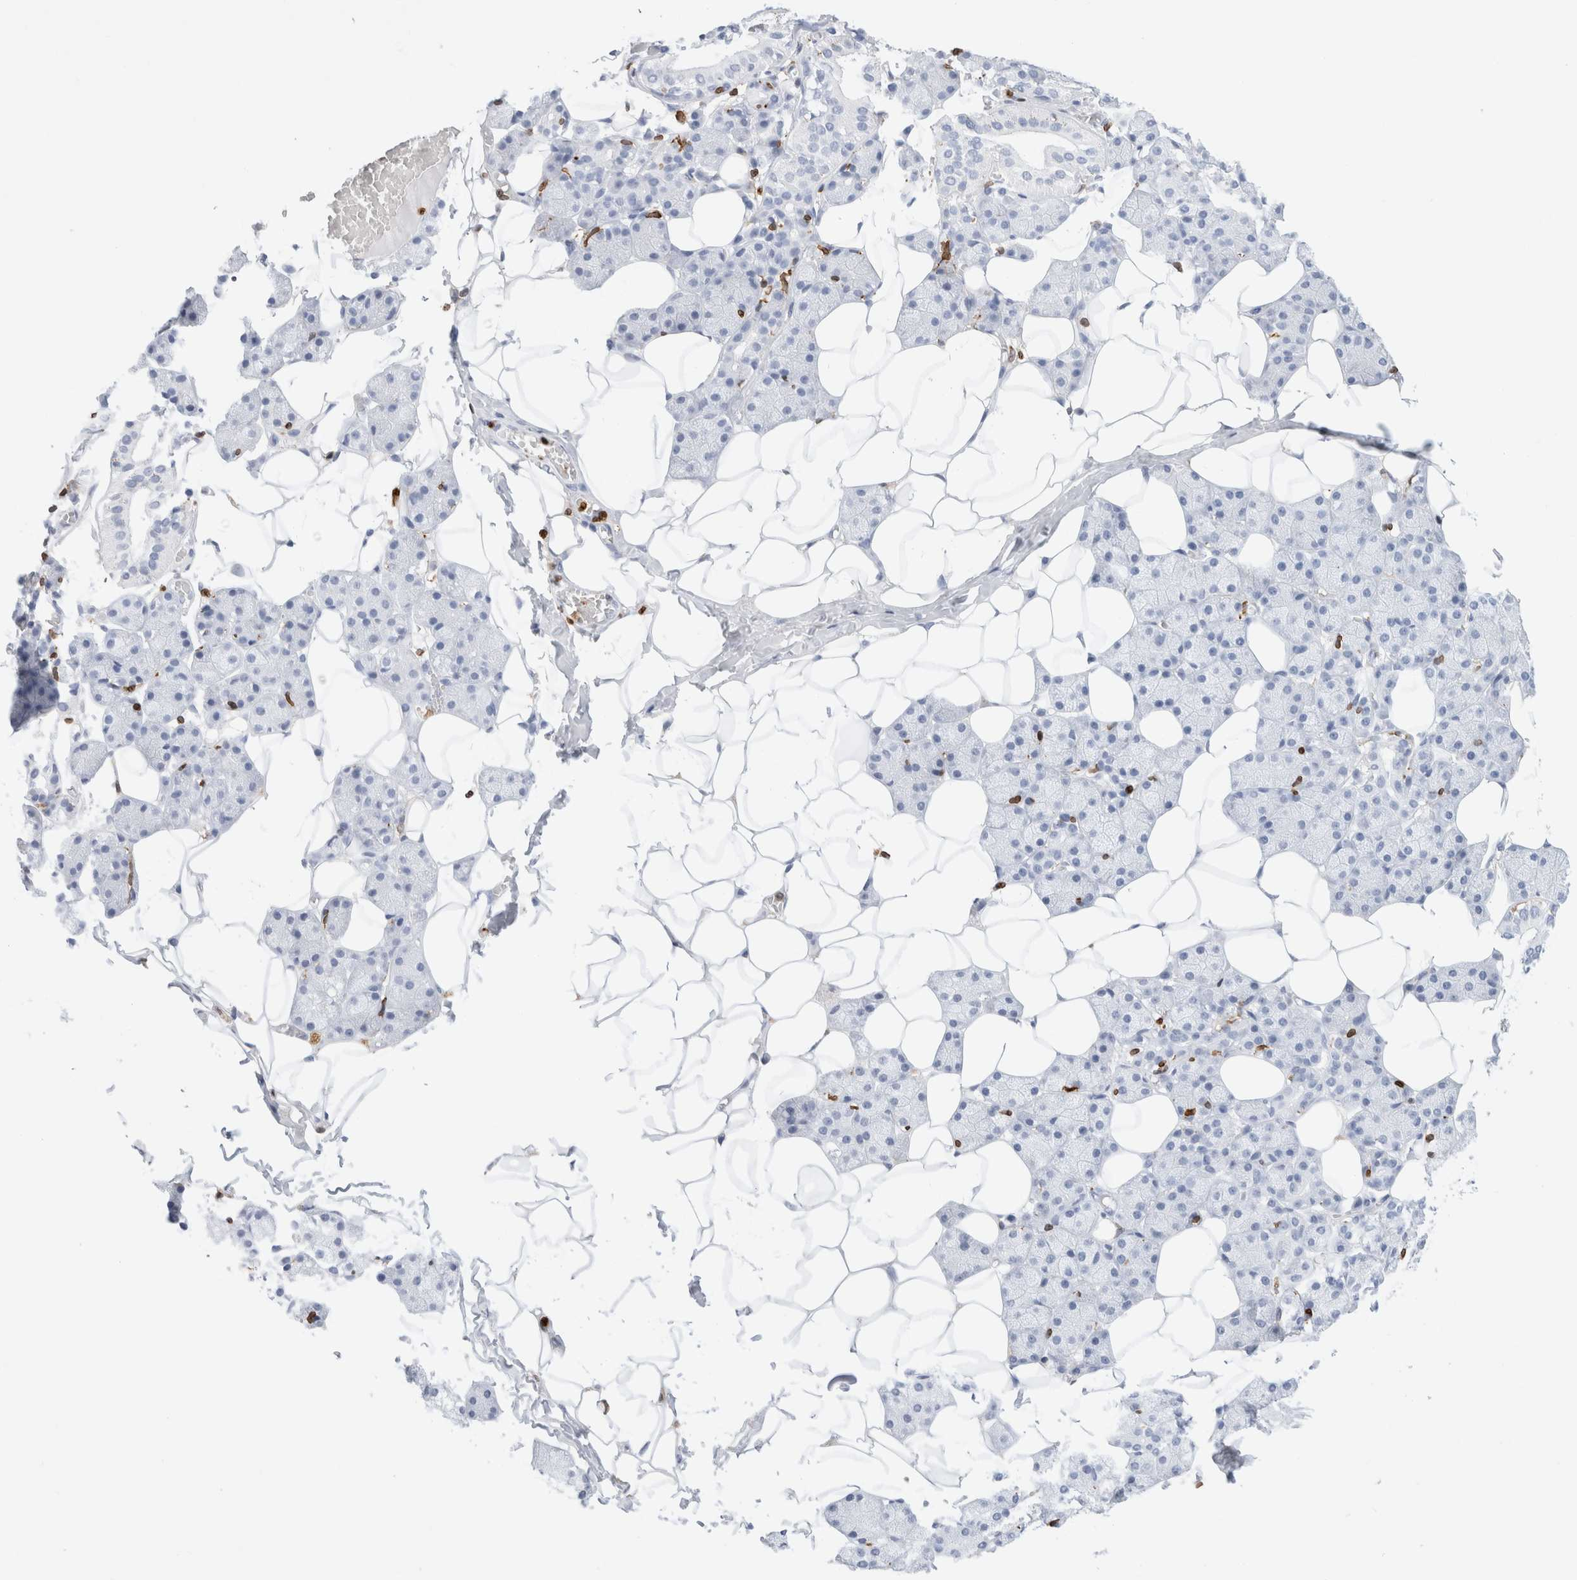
{"staining": {"intensity": "negative", "quantity": "none", "location": "none"}, "tissue": "salivary gland", "cell_type": "Glandular cells", "image_type": "normal", "snomed": [{"axis": "morphology", "description": "Normal tissue, NOS"}, {"axis": "topography", "description": "Salivary gland"}], "caption": "Human salivary gland stained for a protein using immunohistochemistry (IHC) shows no expression in glandular cells.", "gene": "ALOX5AP", "patient": {"sex": "female", "age": 33}}